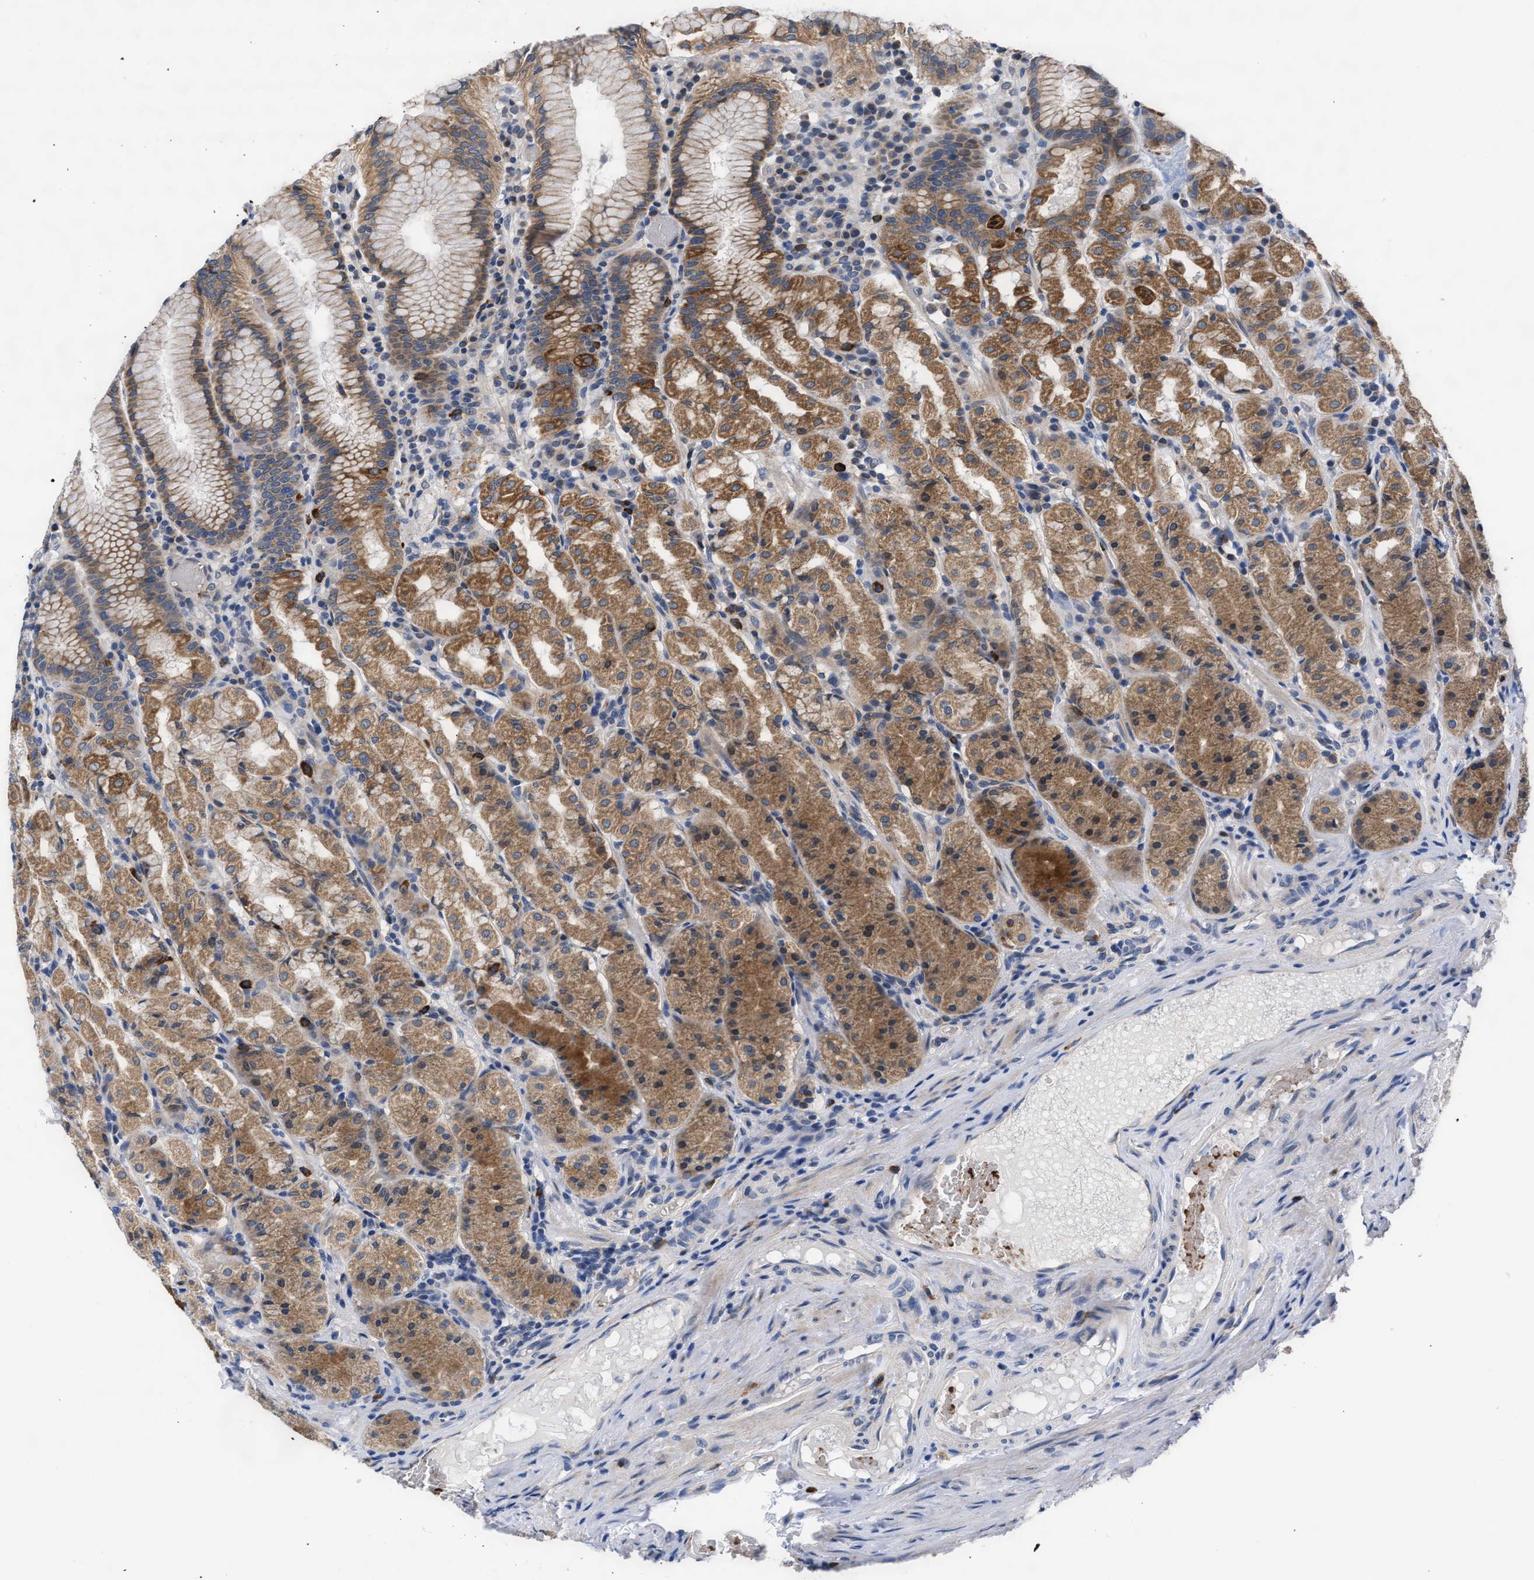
{"staining": {"intensity": "moderate", "quantity": ">75%", "location": "cytoplasmic/membranous"}, "tissue": "stomach", "cell_type": "Glandular cells", "image_type": "normal", "snomed": [{"axis": "morphology", "description": "Normal tissue, NOS"}, {"axis": "topography", "description": "Stomach"}, {"axis": "topography", "description": "Stomach, lower"}], "caption": "Approximately >75% of glandular cells in benign human stomach display moderate cytoplasmic/membranous protein positivity as visualized by brown immunohistochemical staining.", "gene": "RINT1", "patient": {"sex": "female", "age": 56}}